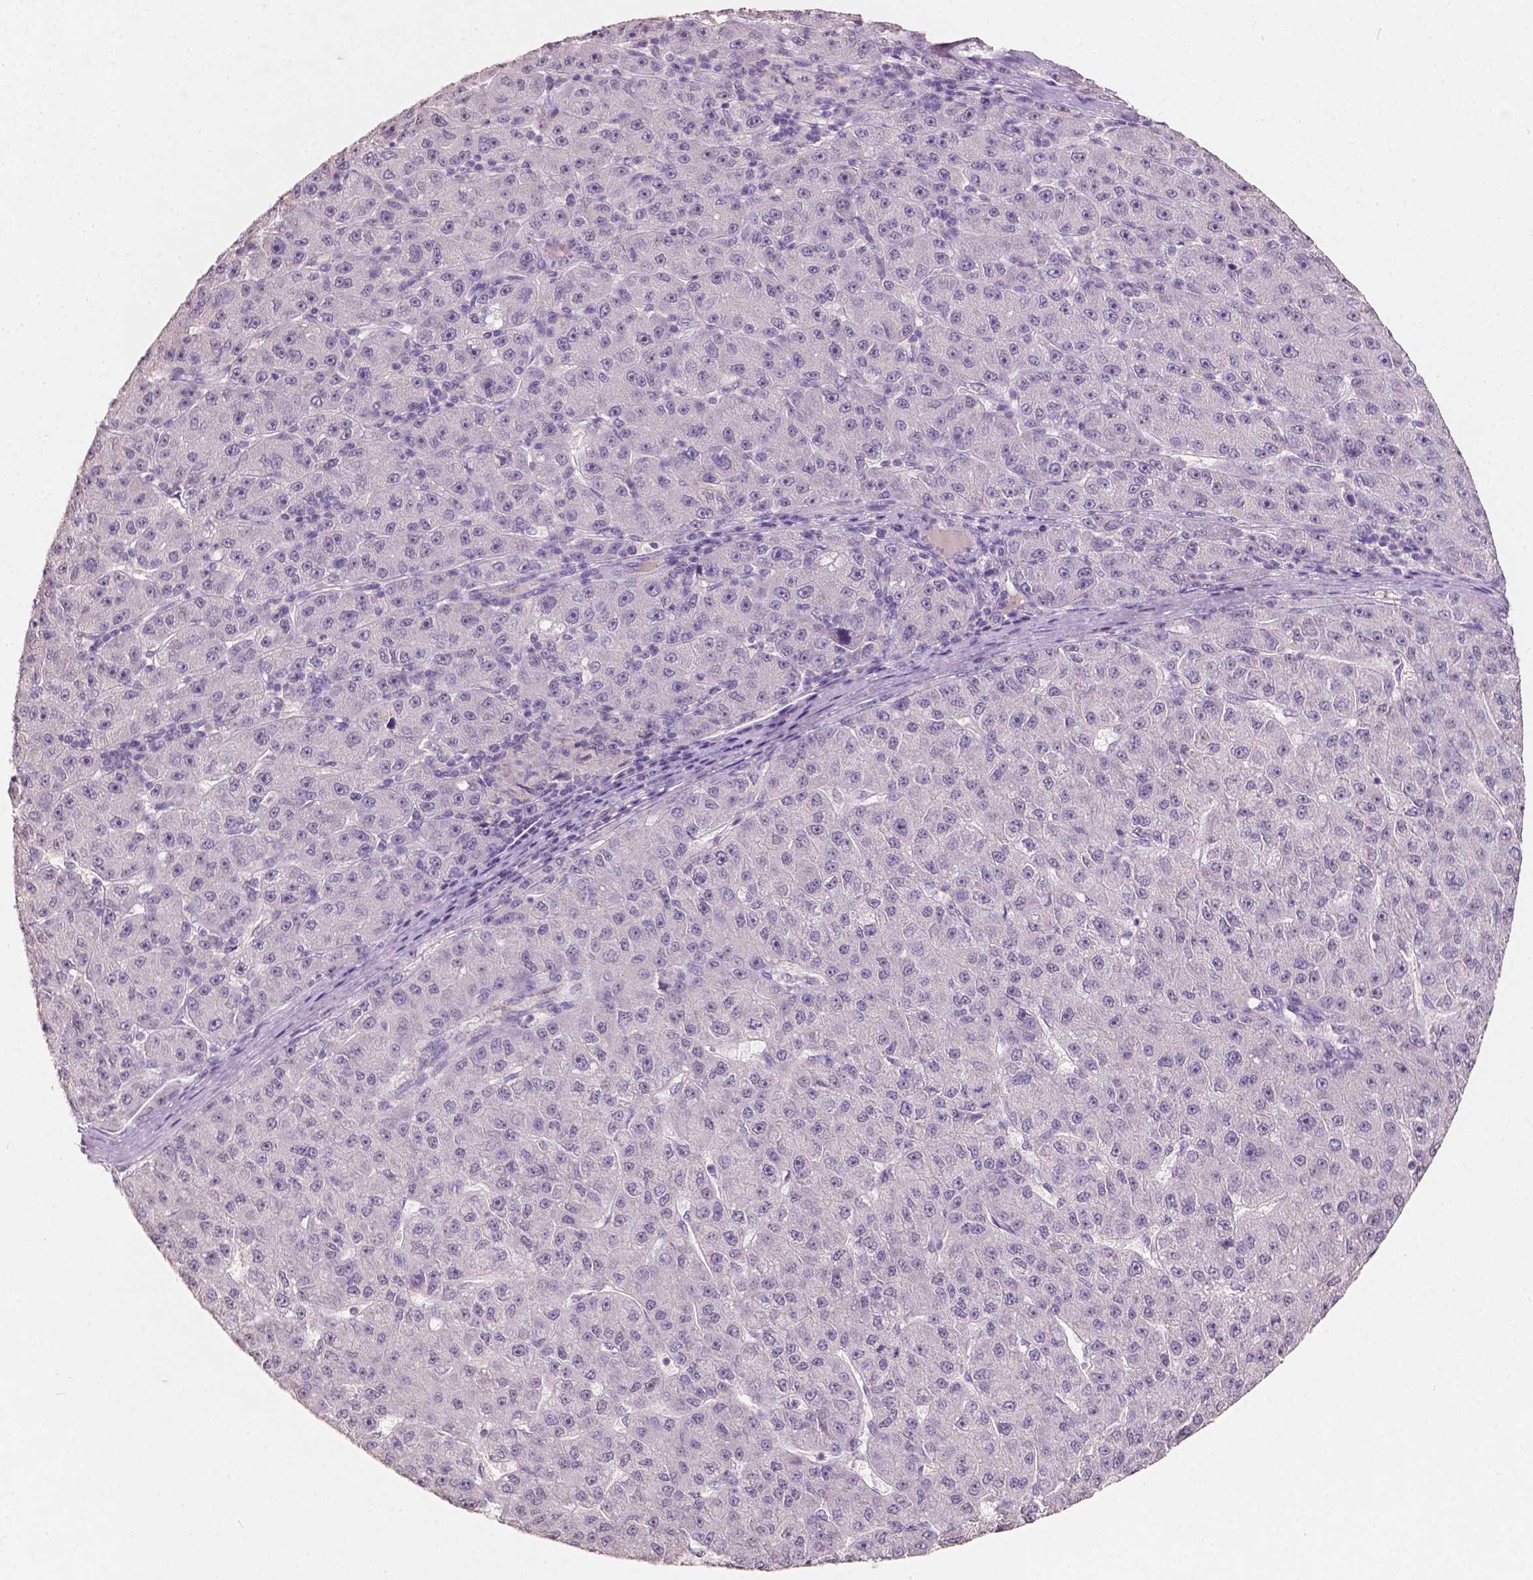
{"staining": {"intensity": "negative", "quantity": "none", "location": "none"}, "tissue": "liver cancer", "cell_type": "Tumor cells", "image_type": "cancer", "snomed": [{"axis": "morphology", "description": "Carcinoma, Hepatocellular, NOS"}, {"axis": "topography", "description": "Liver"}], "caption": "This is an IHC histopathology image of human liver cancer. There is no staining in tumor cells.", "gene": "SOX15", "patient": {"sex": "male", "age": 67}}